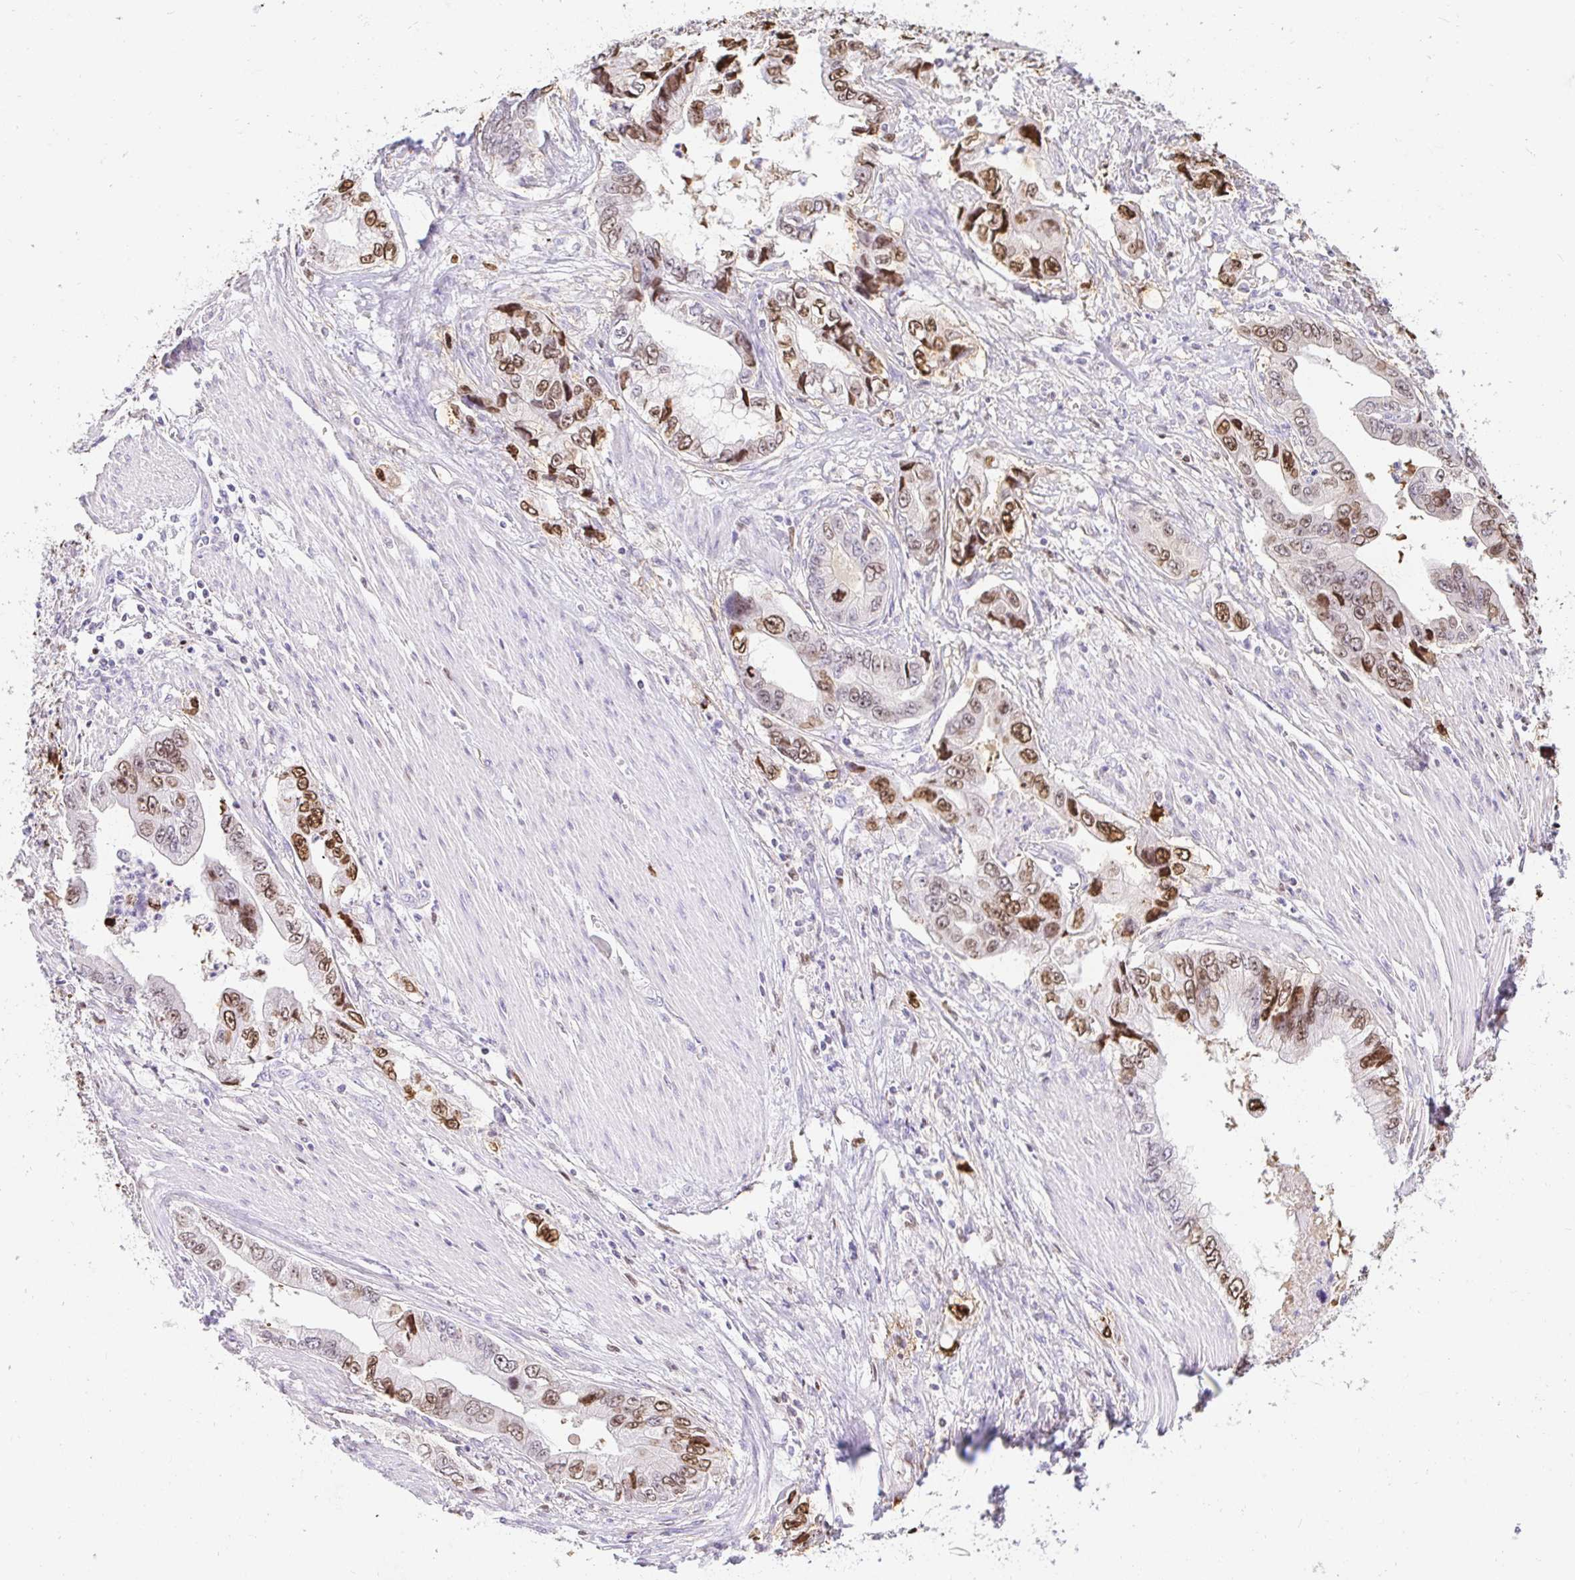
{"staining": {"intensity": "moderate", "quantity": ">75%", "location": "nuclear"}, "tissue": "stomach cancer", "cell_type": "Tumor cells", "image_type": "cancer", "snomed": [{"axis": "morphology", "description": "Adenocarcinoma, NOS"}, {"axis": "topography", "description": "Pancreas"}, {"axis": "topography", "description": "Stomach, upper"}], "caption": "Immunohistochemical staining of stomach cancer displays medium levels of moderate nuclear protein staining in about >75% of tumor cells.", "gene": "CAPSL", "patient": {"sex": "male", "age": 77}}